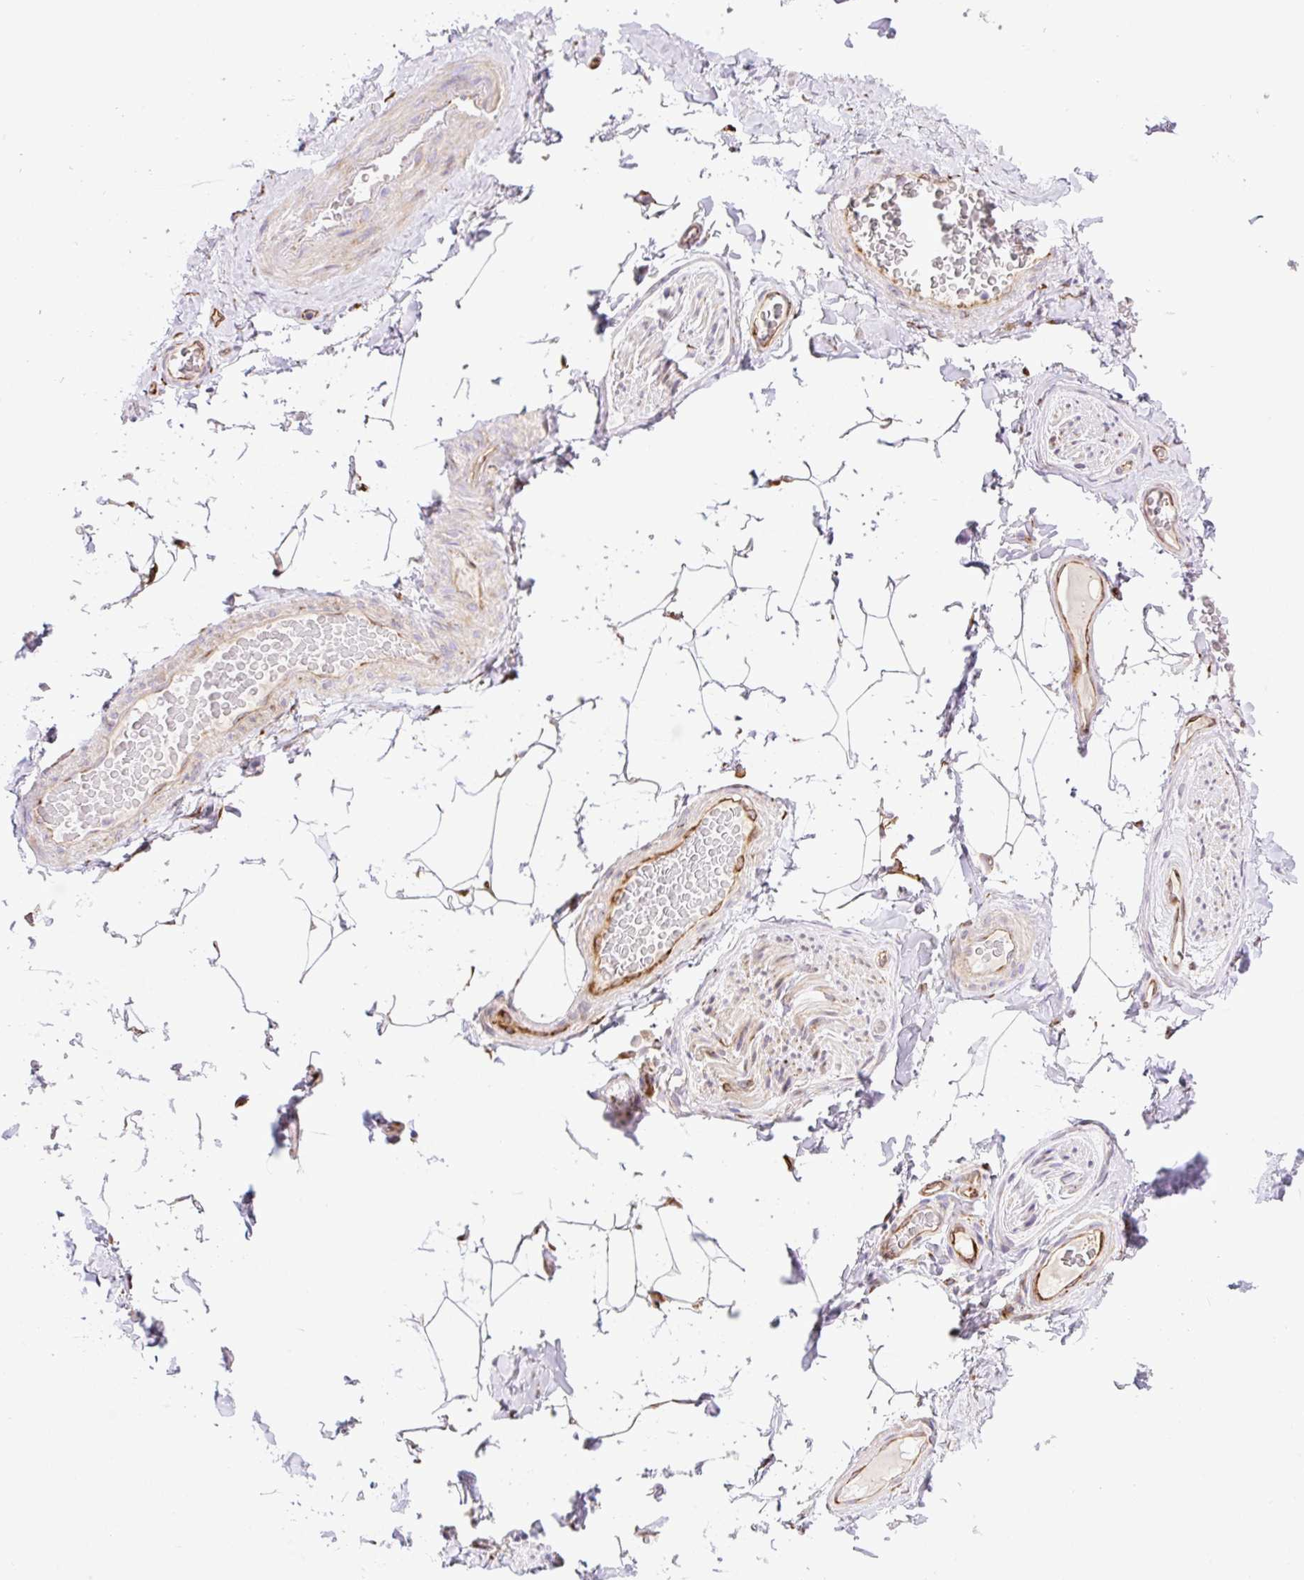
{"staining": {"intensity": "negative", "quantity": "none", "location": "none"}, "tissue": "adipose tissue", "cell_type": "Adipocytes", "image_type": "normal", "snomed": [{"axis": "morphology", "description": "Normal tissue, NOS"}, {"axis": "topography", "description": "Vascular tissue"}, {"axis": "topography", "description": "Peripheral nerve tissue"}], "caption": "Immunohistochemical staining of normal human adipose tissue shows no significant staining in adipocytes.", "gene": "RAB30", "patient": {"sex": "male", "age": 41}}